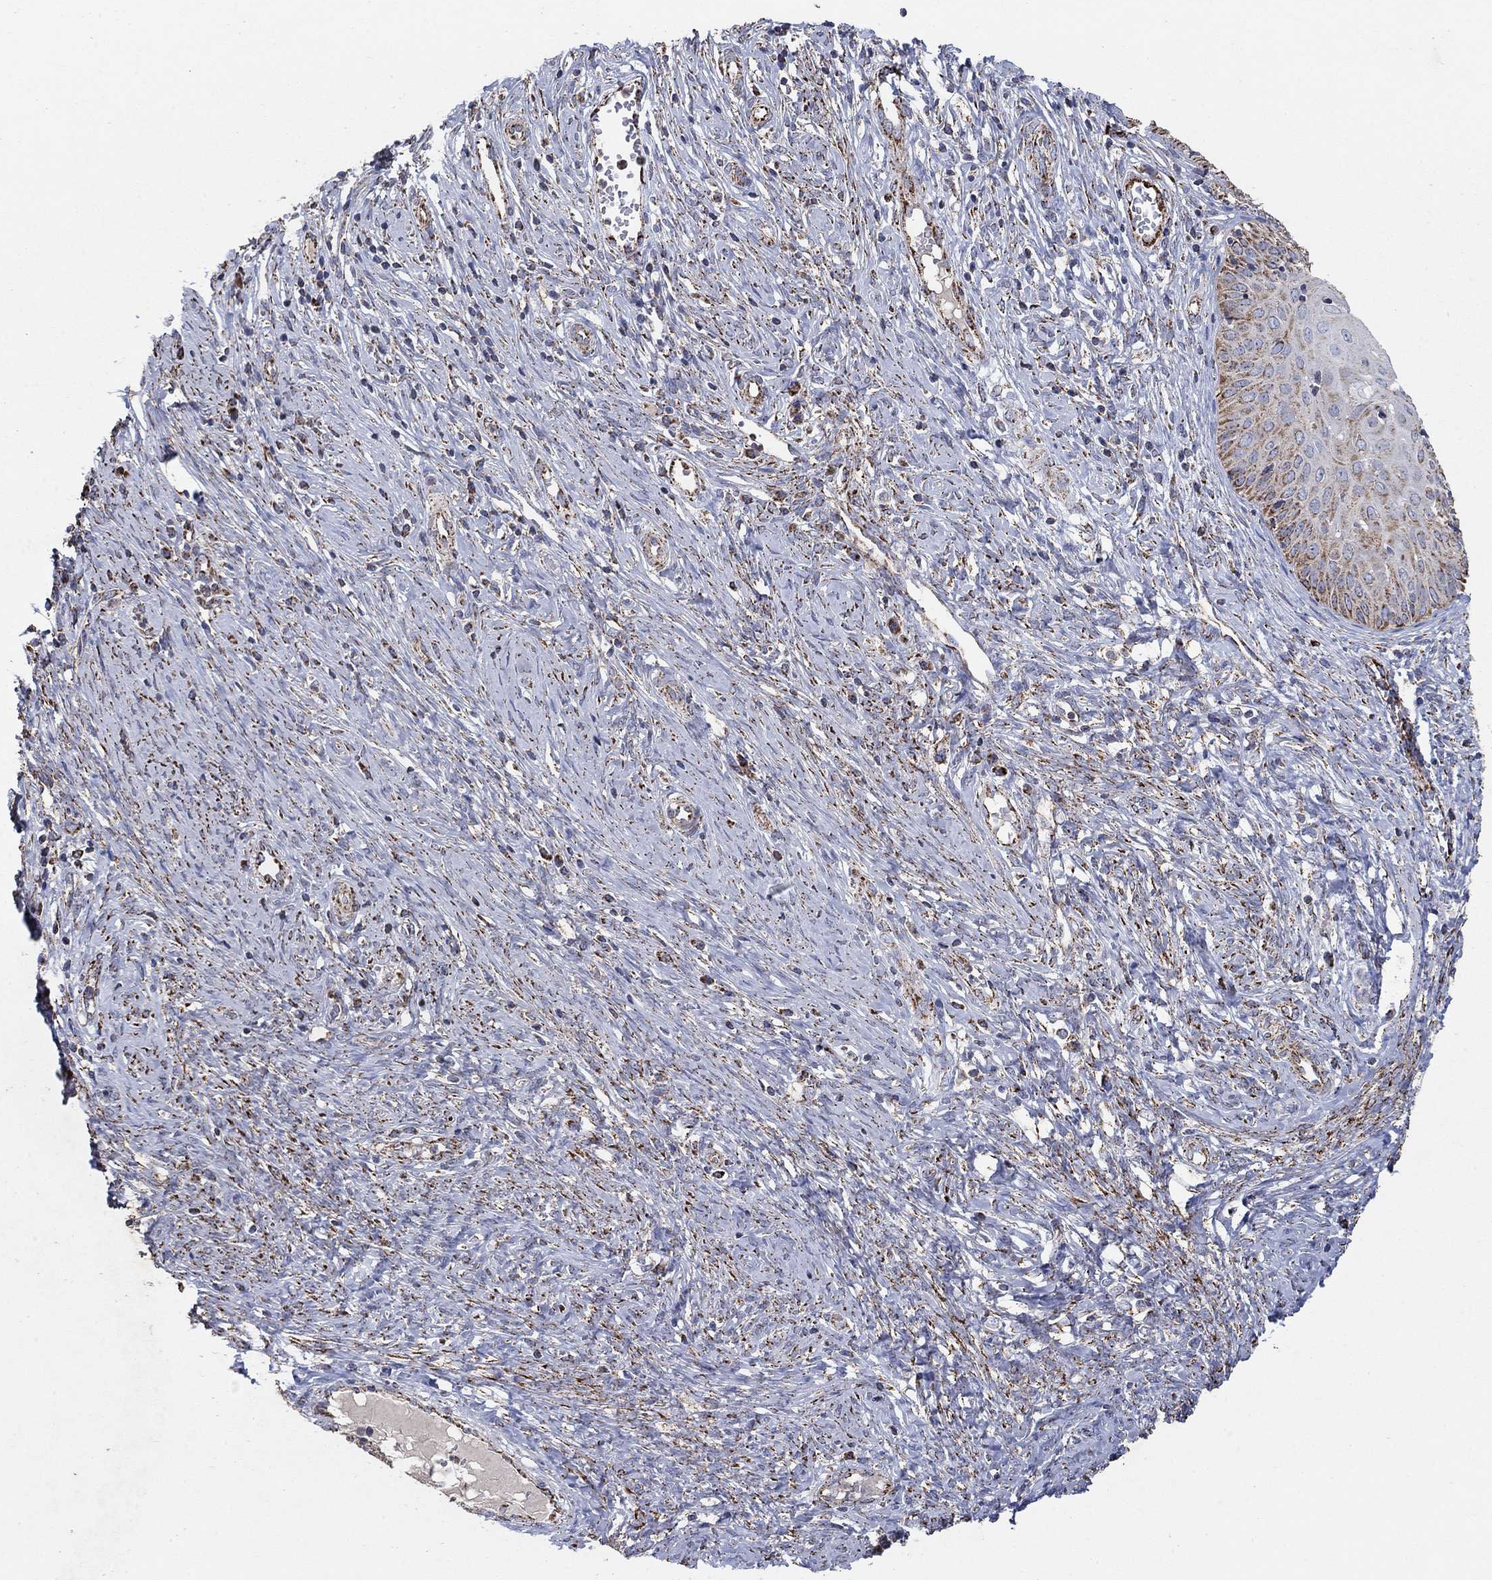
{"staining": {"intensity": "strong", "quantity": "<25%", "location": "cytoplasmic/membranous"}, "tissue": "cervical cancer", "cell_type": "Tumor cells", "image_type": "cancer", "snomed": [{"axis": "morphology", "description": "Normal tissue, NOS"}, {"axis": "morphology", "description": "Squamous cell carcinoma, NOS"}, {"axis": "topography", "description": "Cervix"}], "caption": "A high-resolution photomicrograph shows IHC staining of cervical cancer, which displays strong cytoplasmic/membranous positivity in about <25% of tumor cells.", "gene": "PNPLA2", "patient": {"sex": "female", "age": 39}}